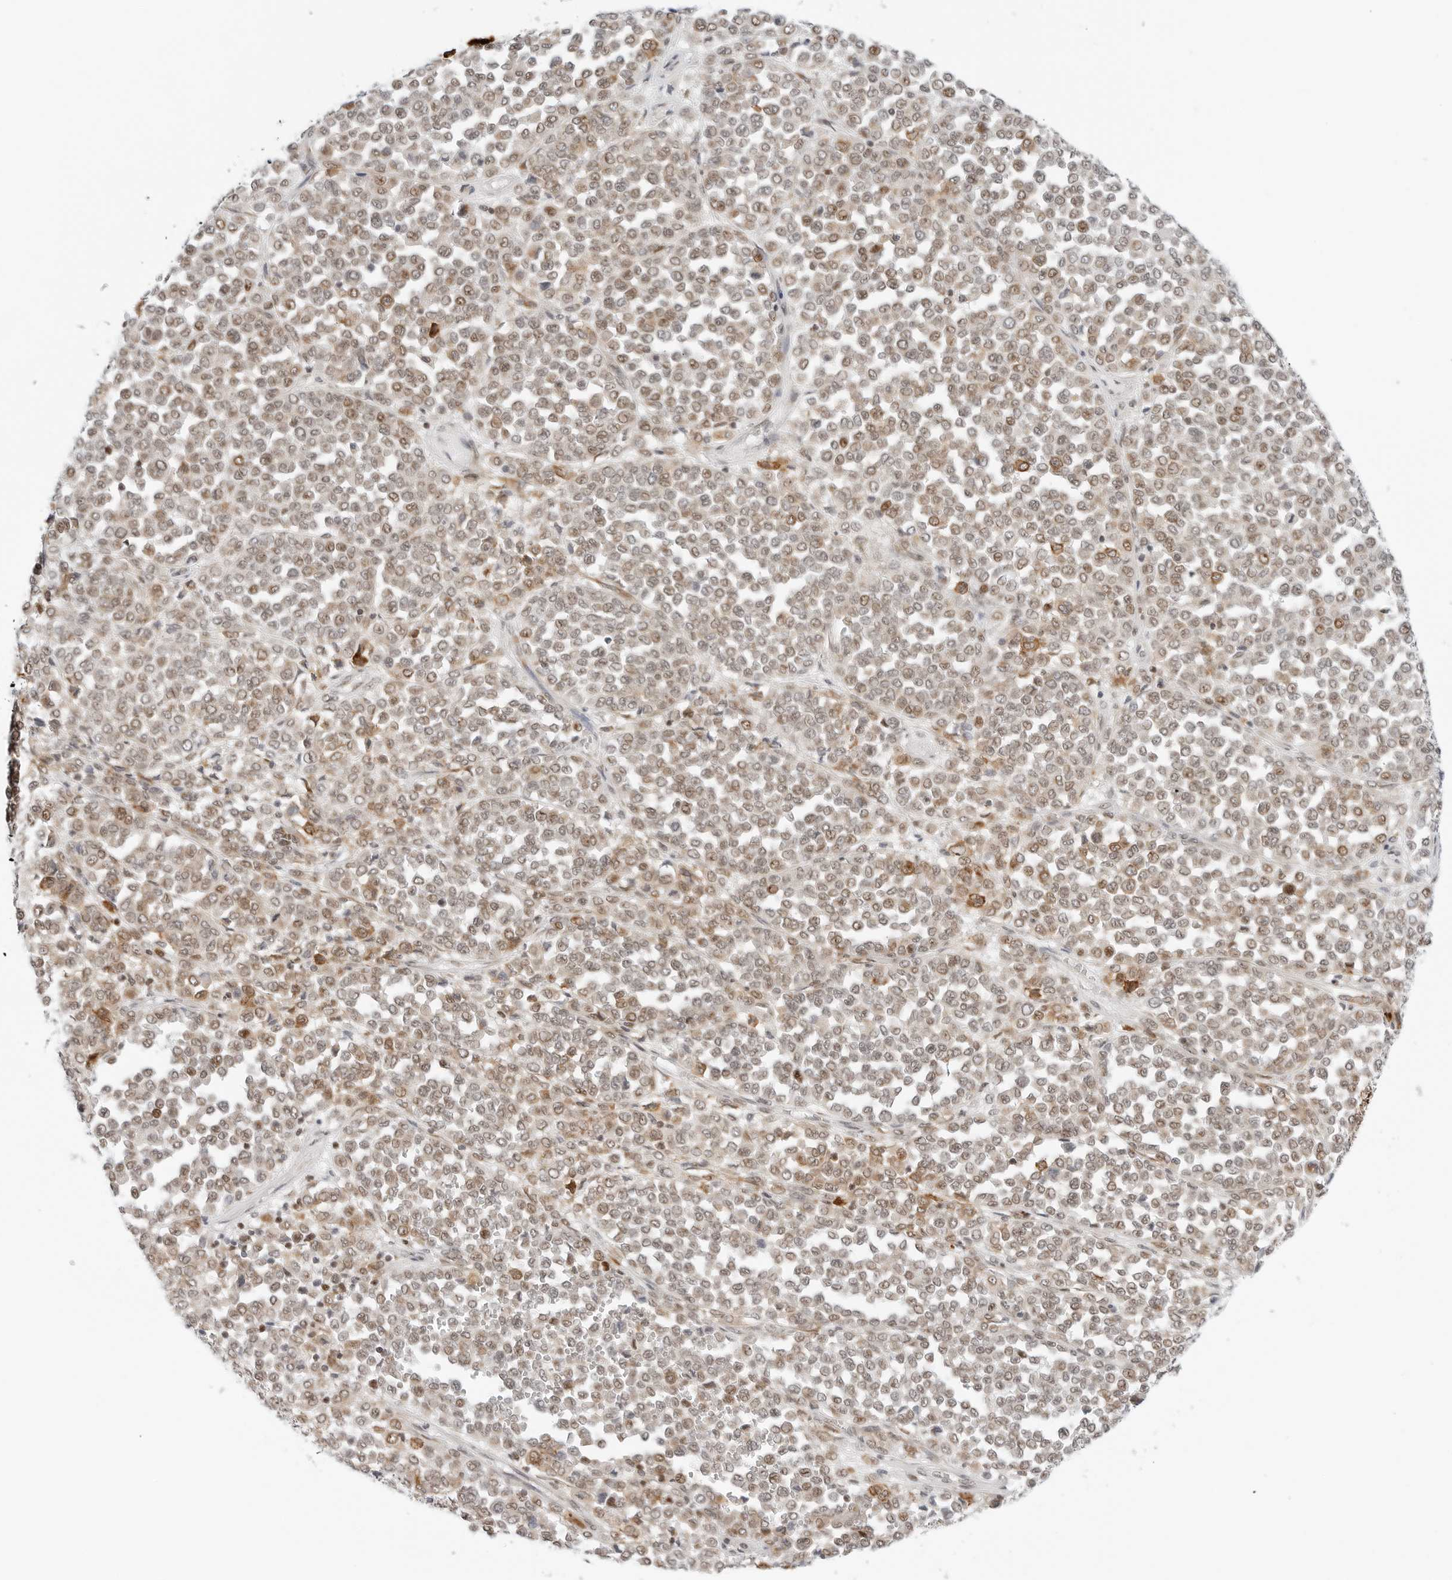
{"staining": {"intensity": "weak", "quantity": ">75%", "location": "nuclear"}, "tissue": "melanoma", "cell_type": "Tumor cells", "image_type": "cancer", "snomed": [{"axis": "morphology", "description": "Malignant melanoma, Metastatic site"}, {"axis": "topography", "description": "Pancreas"}], "caption": "Weak nuclear positivity for a protein is present in approximately >75% of tumor cells of melanoma using immunohistochemistry.", "gene": "RIMKLA", "patient": {"sex": "female", "age": 30}}